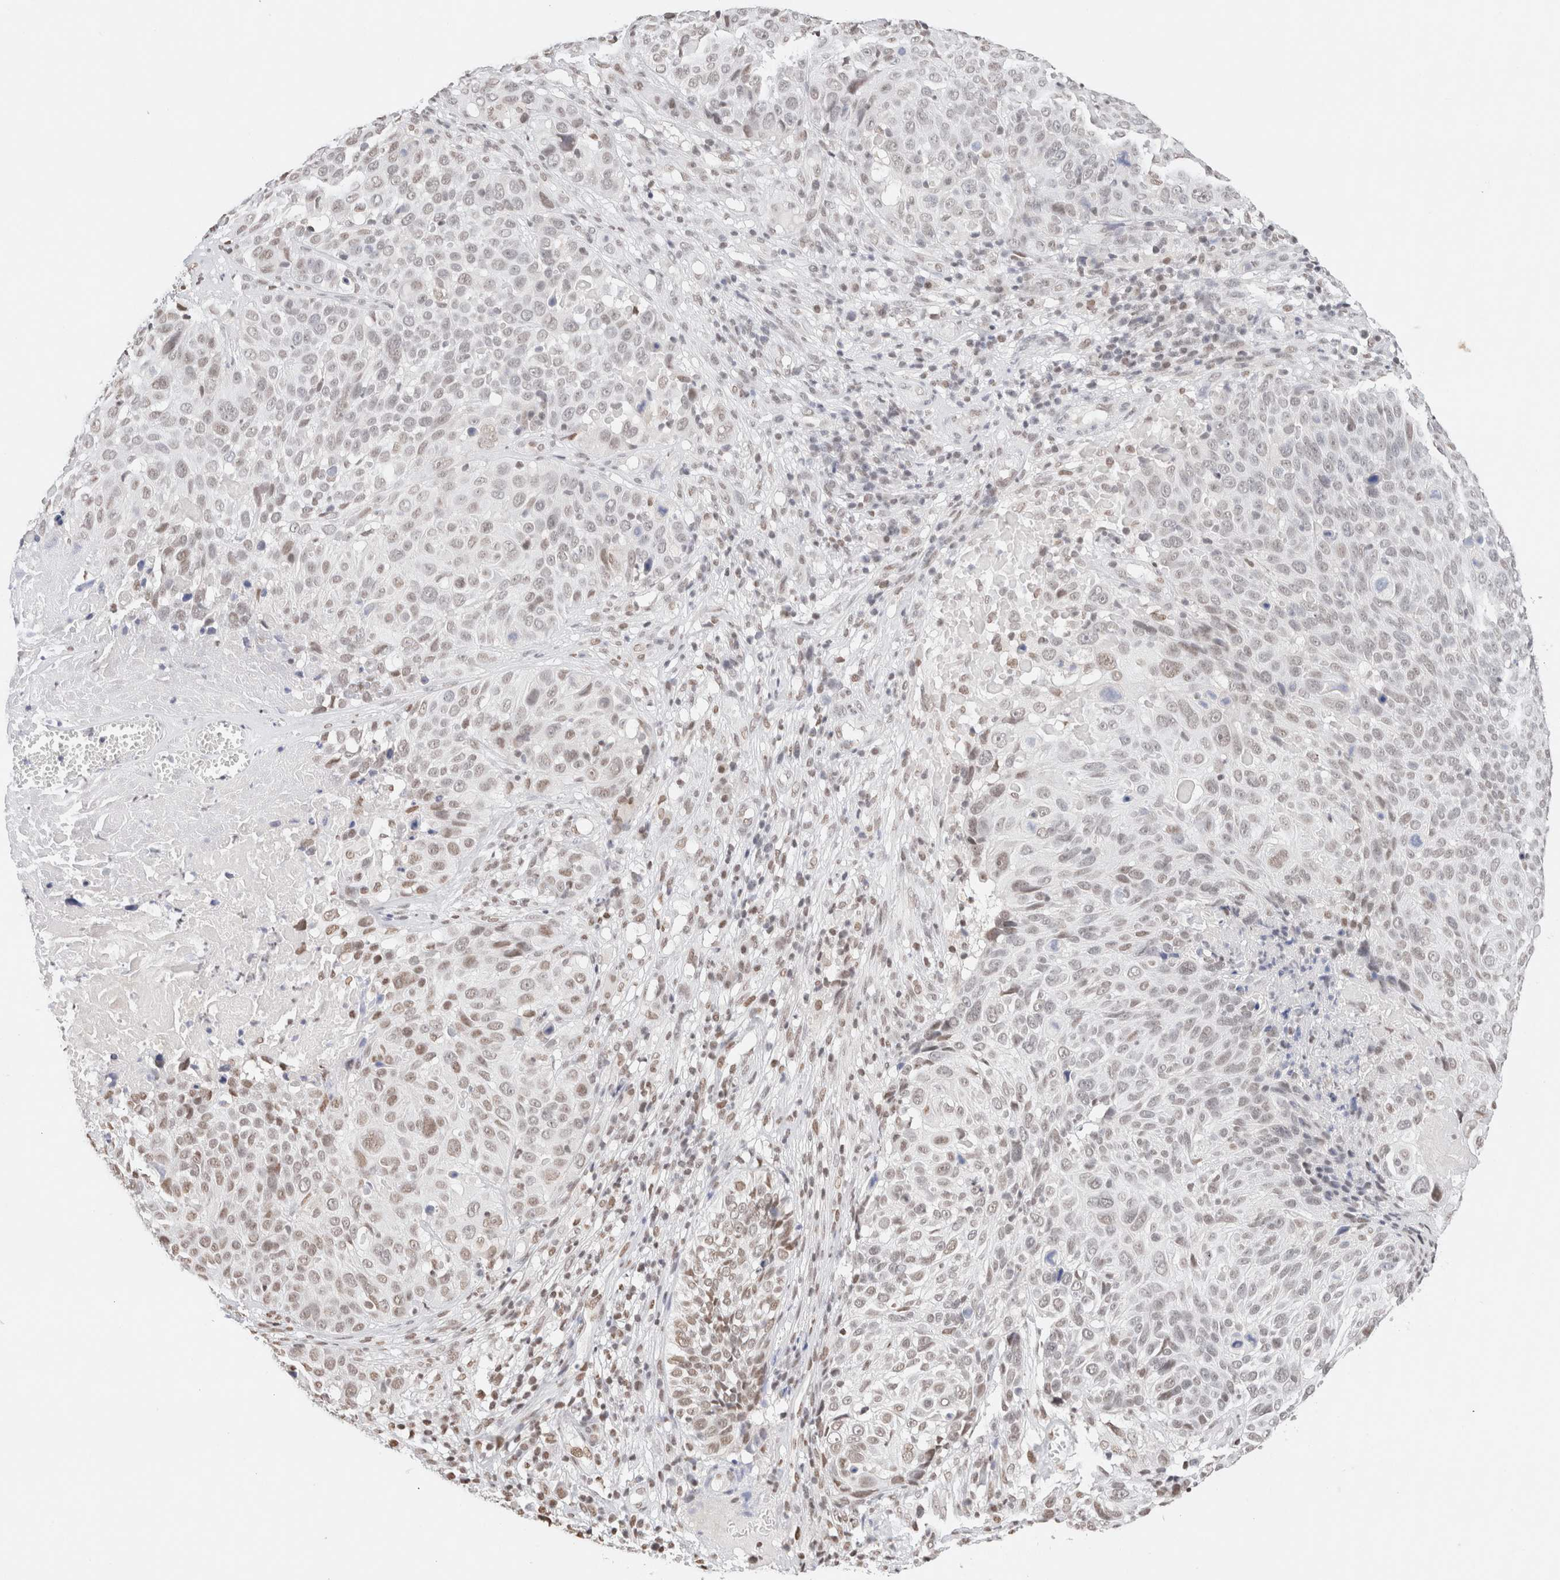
{"staining": {"intensity": "moderate", "quantity": "<25%", "location": "nuclear"}, "tissue": "cervical cancer", "cell_type": "Tumor cells", "image_type": "cancer", "snomed": [{"axis": "morphology", "description": "Squamous cell carcinoma, NOS"}, {"axis": "topography", "description": "Cervix"}], "caption": "Cervical cancer stained with a protein marker shows moderate staining in tumor cells.", "gene": "SUPT3H", "patient": {"sex": "female", "age": 74}}